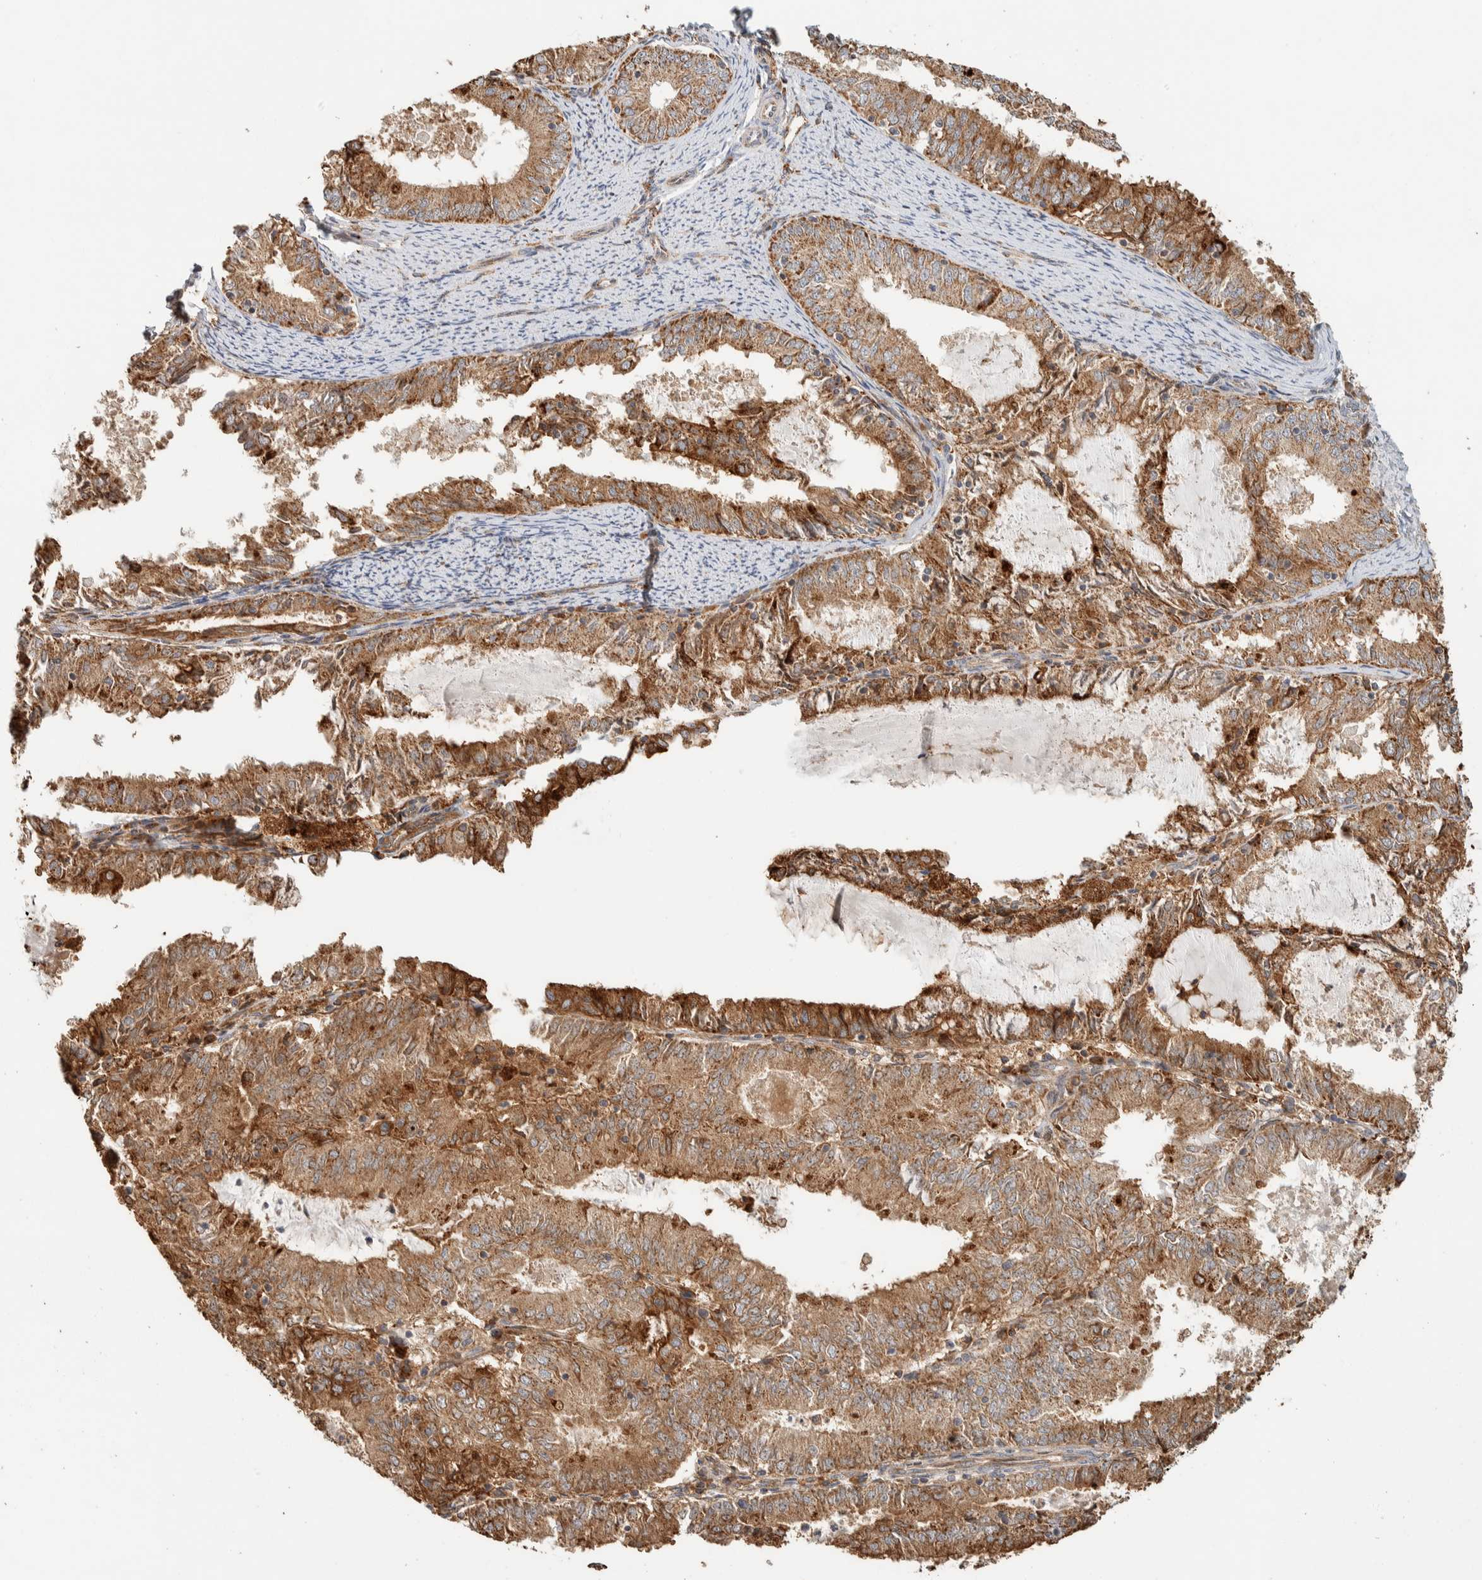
{"staining": {"intensity": "moderate", "quantity": ">75%", "location": "cytoplasmic/membranous"}, "tissue": "endometrial cancer", "cell_type": "Tumor cells", "image_type": "cancer", "snomed": [{"axis": "morphology", "description": "Adenocarcinoma, NOS"}, {"axis": "topography", "description": "Endometrium"}], "caption": "Tumor cells show medium levels of moderate cytoplasmic/membranous positivity in approximately >75% of cells in human endometrial cancer (adenocarcinoma). (DAB (3,3'-diaminobenzidine) = brown stain, brightfield microscopy at high magnification).", "gene": "KIF9", "patient": {"sex": "female", "age": 57}}